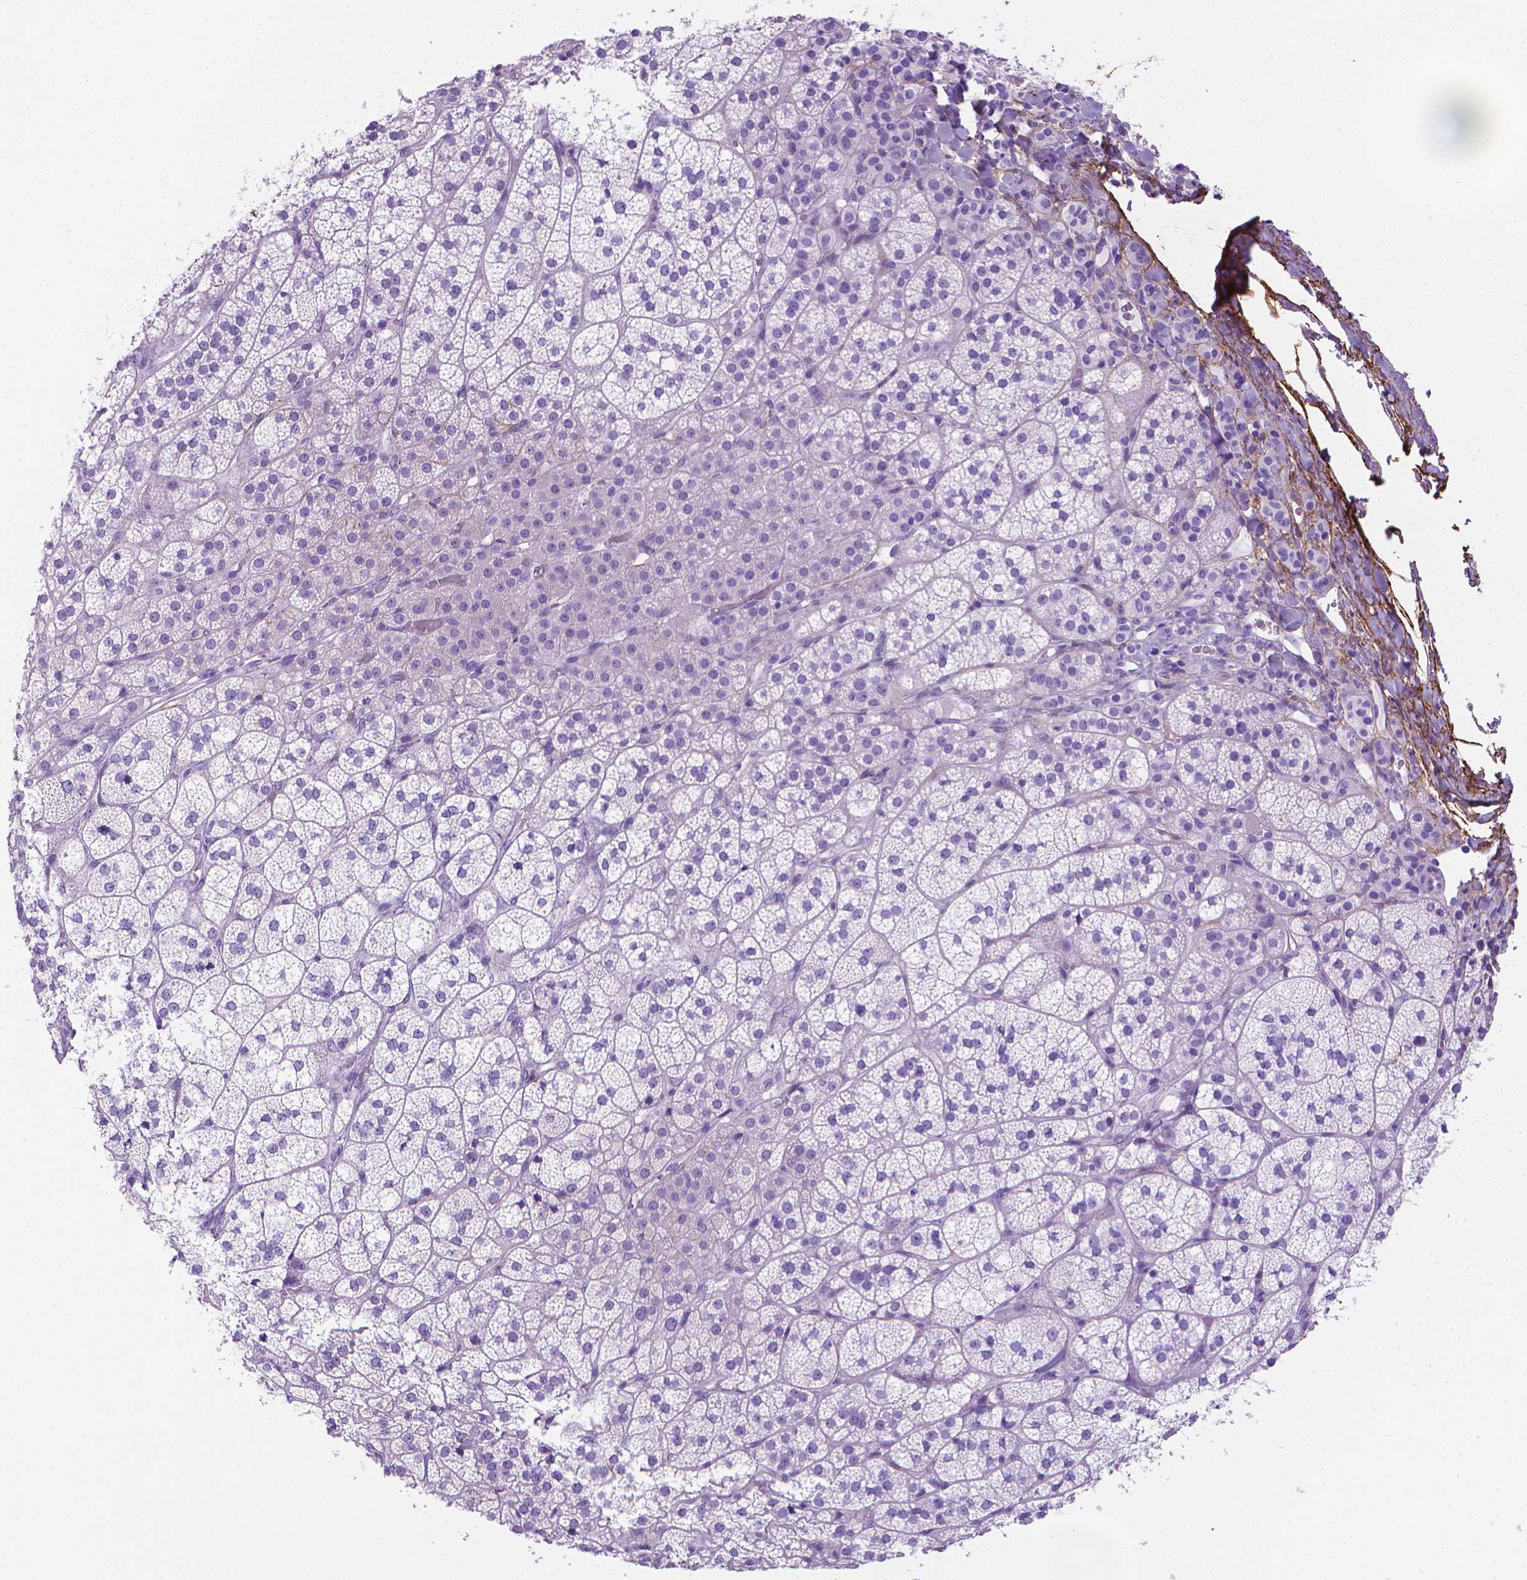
{"staining": {"intensity": "negative", "quantity": "none", "location": "none"}, "tissue": "adrenal gland", "cell_type": "Glandular cells", "image_type": "normal", "snomed": [{"axis": "morphology", "description": "Normal tissue, NOS"}, {"axis": "topography", "description": "Adrenal gland"}], "caption": "Glandular cells are negative for protein expression in benign human adrenal gland. The staining was performed using DAB to visualize the protein expression in brown, while the nuclei were stained in blue with hematoxylin (Magnification: 20x).", "gene": "MFAP2", "patient": {"sex": "female", "age": 60}}